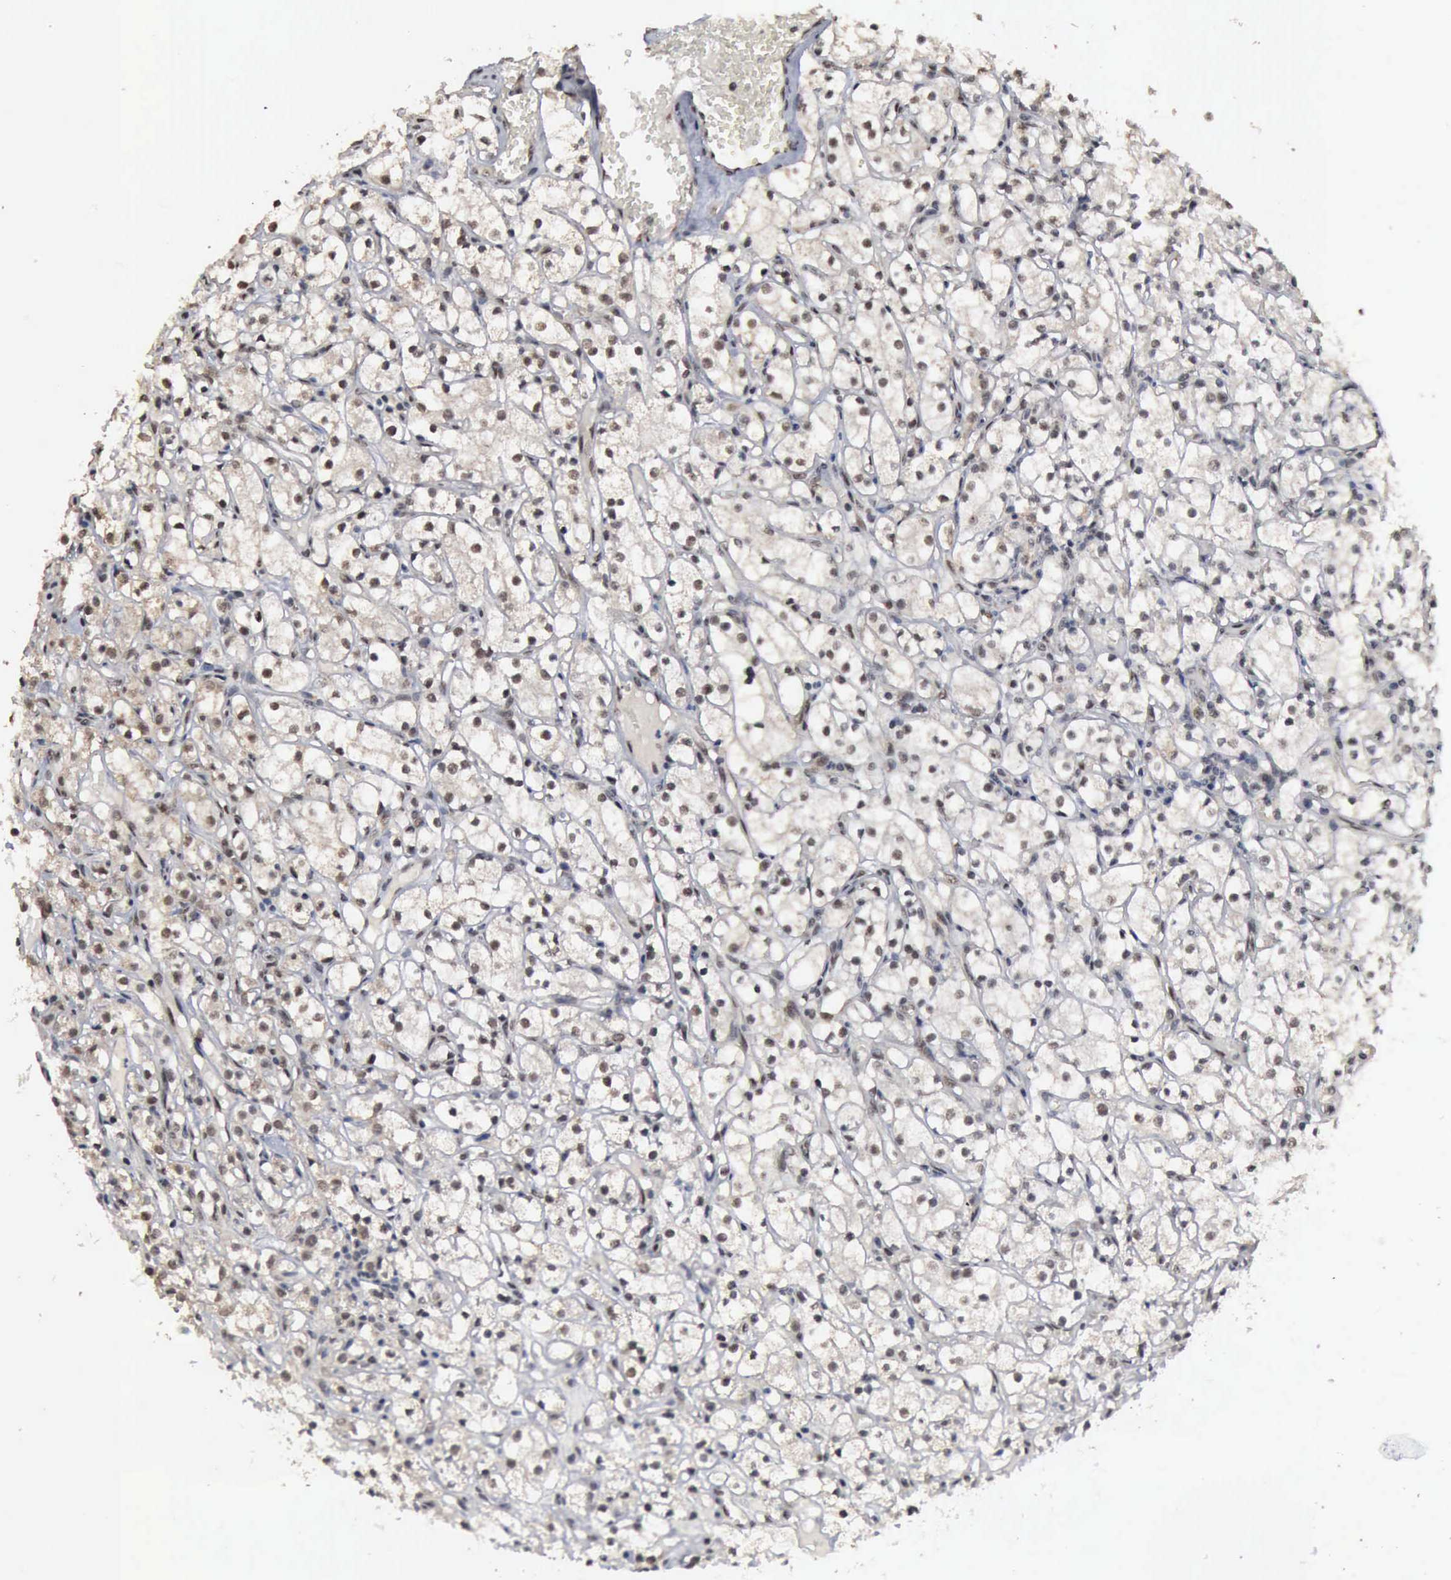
{"staining": {"intensity": "moderate", "quantity": ">75%", "location": "nuclear"}, "tissue": "renal cancer", "cell_type": "Tumor cells", "image_type": "cancer", "snomed": [{"axis": "morphology", "description": "Adenocarcinoma, NOS"}, {"axis": "topography", "description": "Kidney"}], "caption": "This histopathology image reveals immunohistochemistry staining of renal cancer (adenocarcinoma), with medium moderate nuclear positivity in approximately >75% of tumor cells.", "gene": "RTCB", "patient": {"sex": "male", "age": 61}}